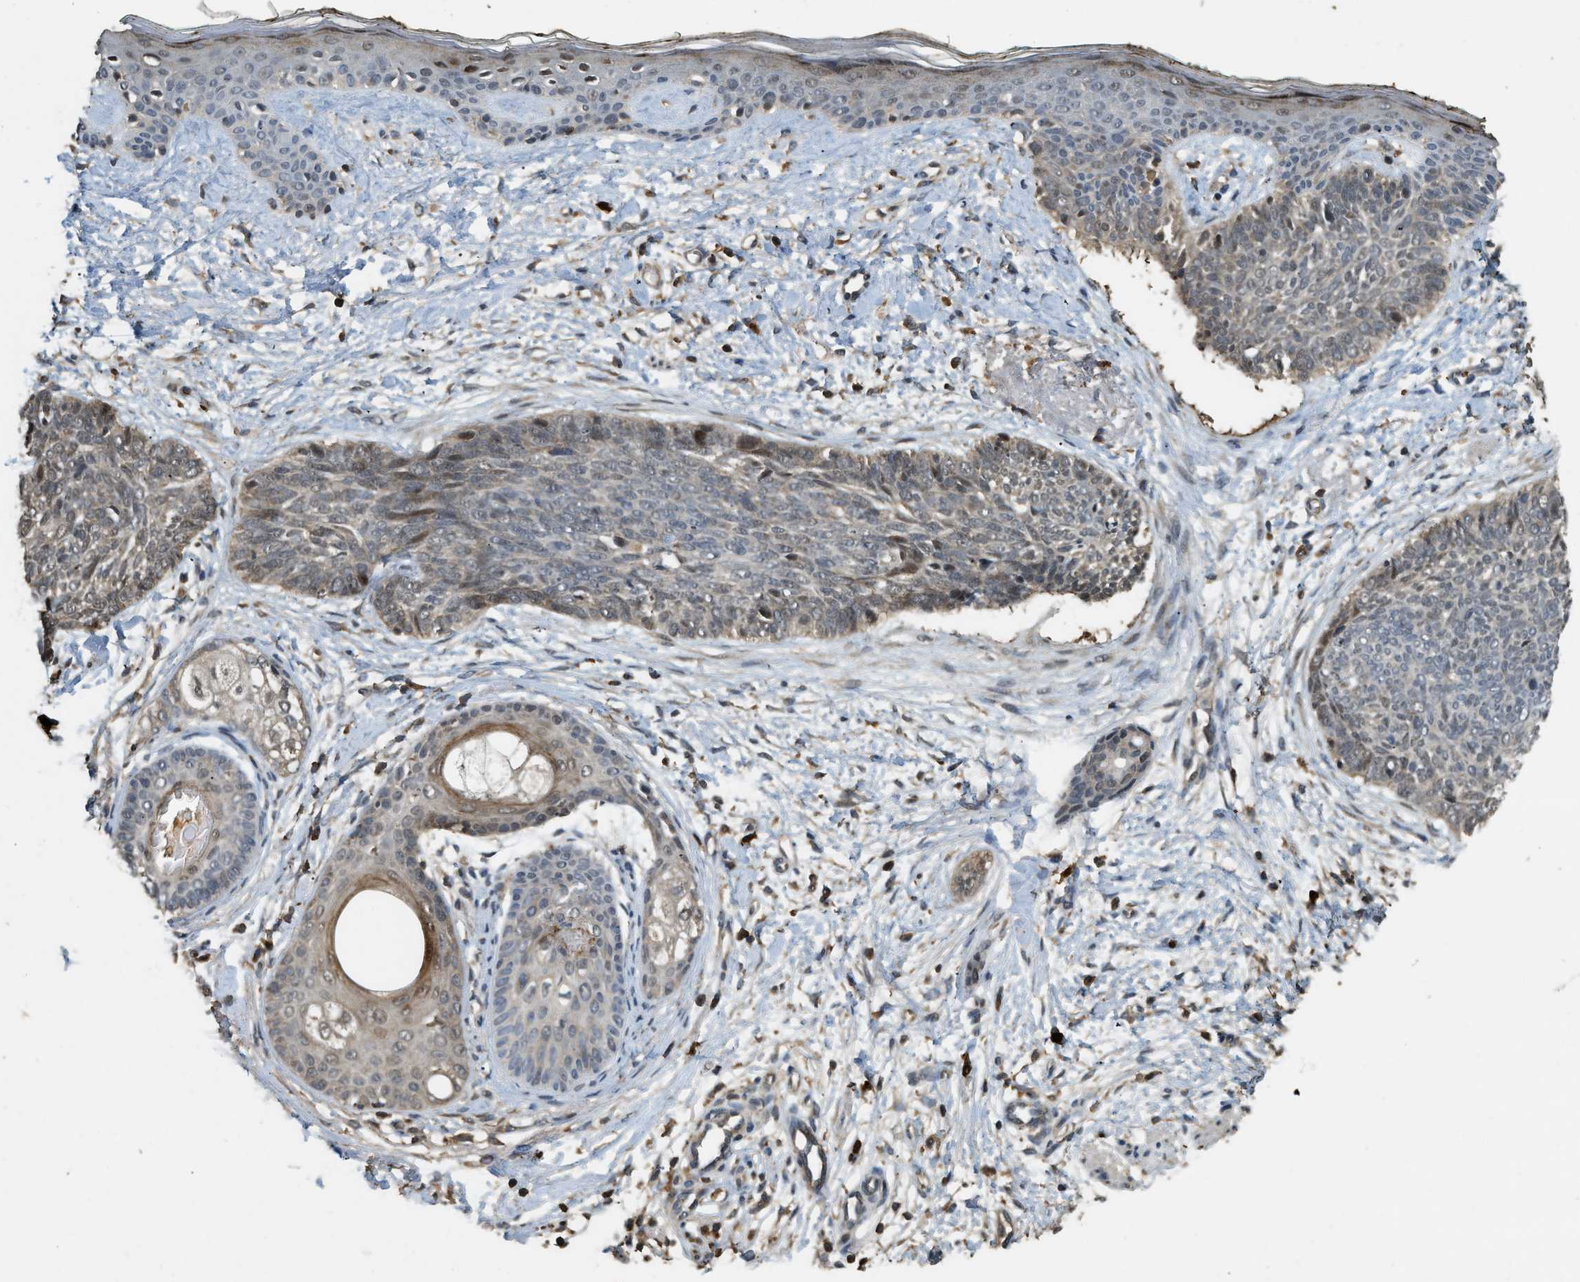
{"staining": {"intensity": "weak", "quantity": "<25%", "location": "cytoplasmic/membranous"}, "tissue": "skin cancer", "cell_type": "Tumor cells", "image_type": "cancer", "snomed": [{"axis": "morphology", "description": "Basal cell carcinoma"}, {"axis": "topography", "description": "Skin"}], "caption": "This is an IHC image of skin cancer (basal cell carcinoma). There is no expression in tumor cells.", "gene": "RNF141", "patient": {"sex": "female", "age": 84}}